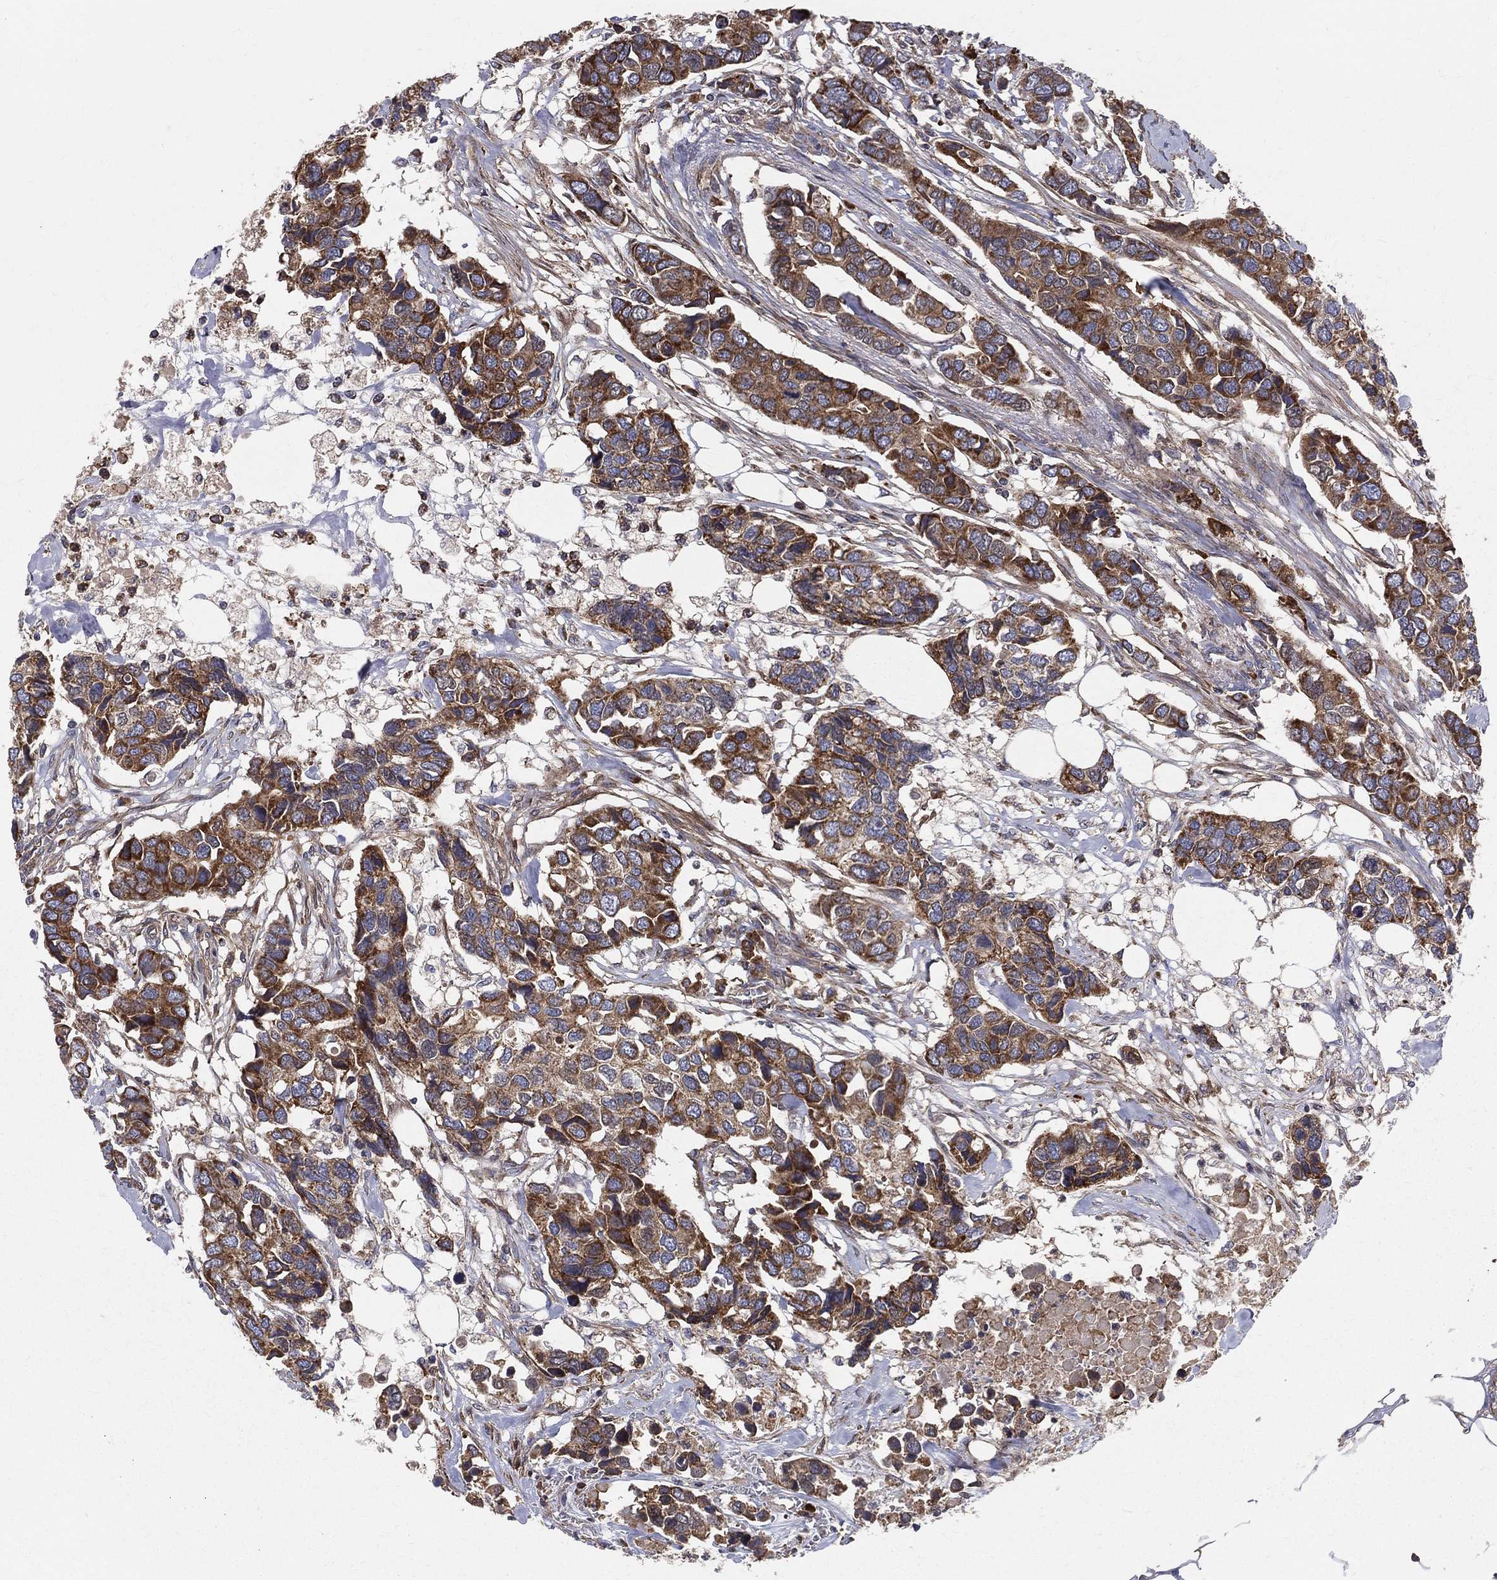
{"staining": {"intensity": "strong", "quantity": ">75%", "location": "cytoplasmic/membranous"}, "tissue": "breast cancer", "cell_type": "Tumor cells", "image_type": "cancer", "snomed": [{"axis": "morphology", "description": "Duct carcinoma"}, {"axis": "topography", "description": "Breast"}], "caption": "Tumor cells display strong cytoplasmic/membranous staining in about >75% of cells in breast intraductal carcinoma.", "gene": "MIX23", "patient": {"sex": "female", "age": 83}}